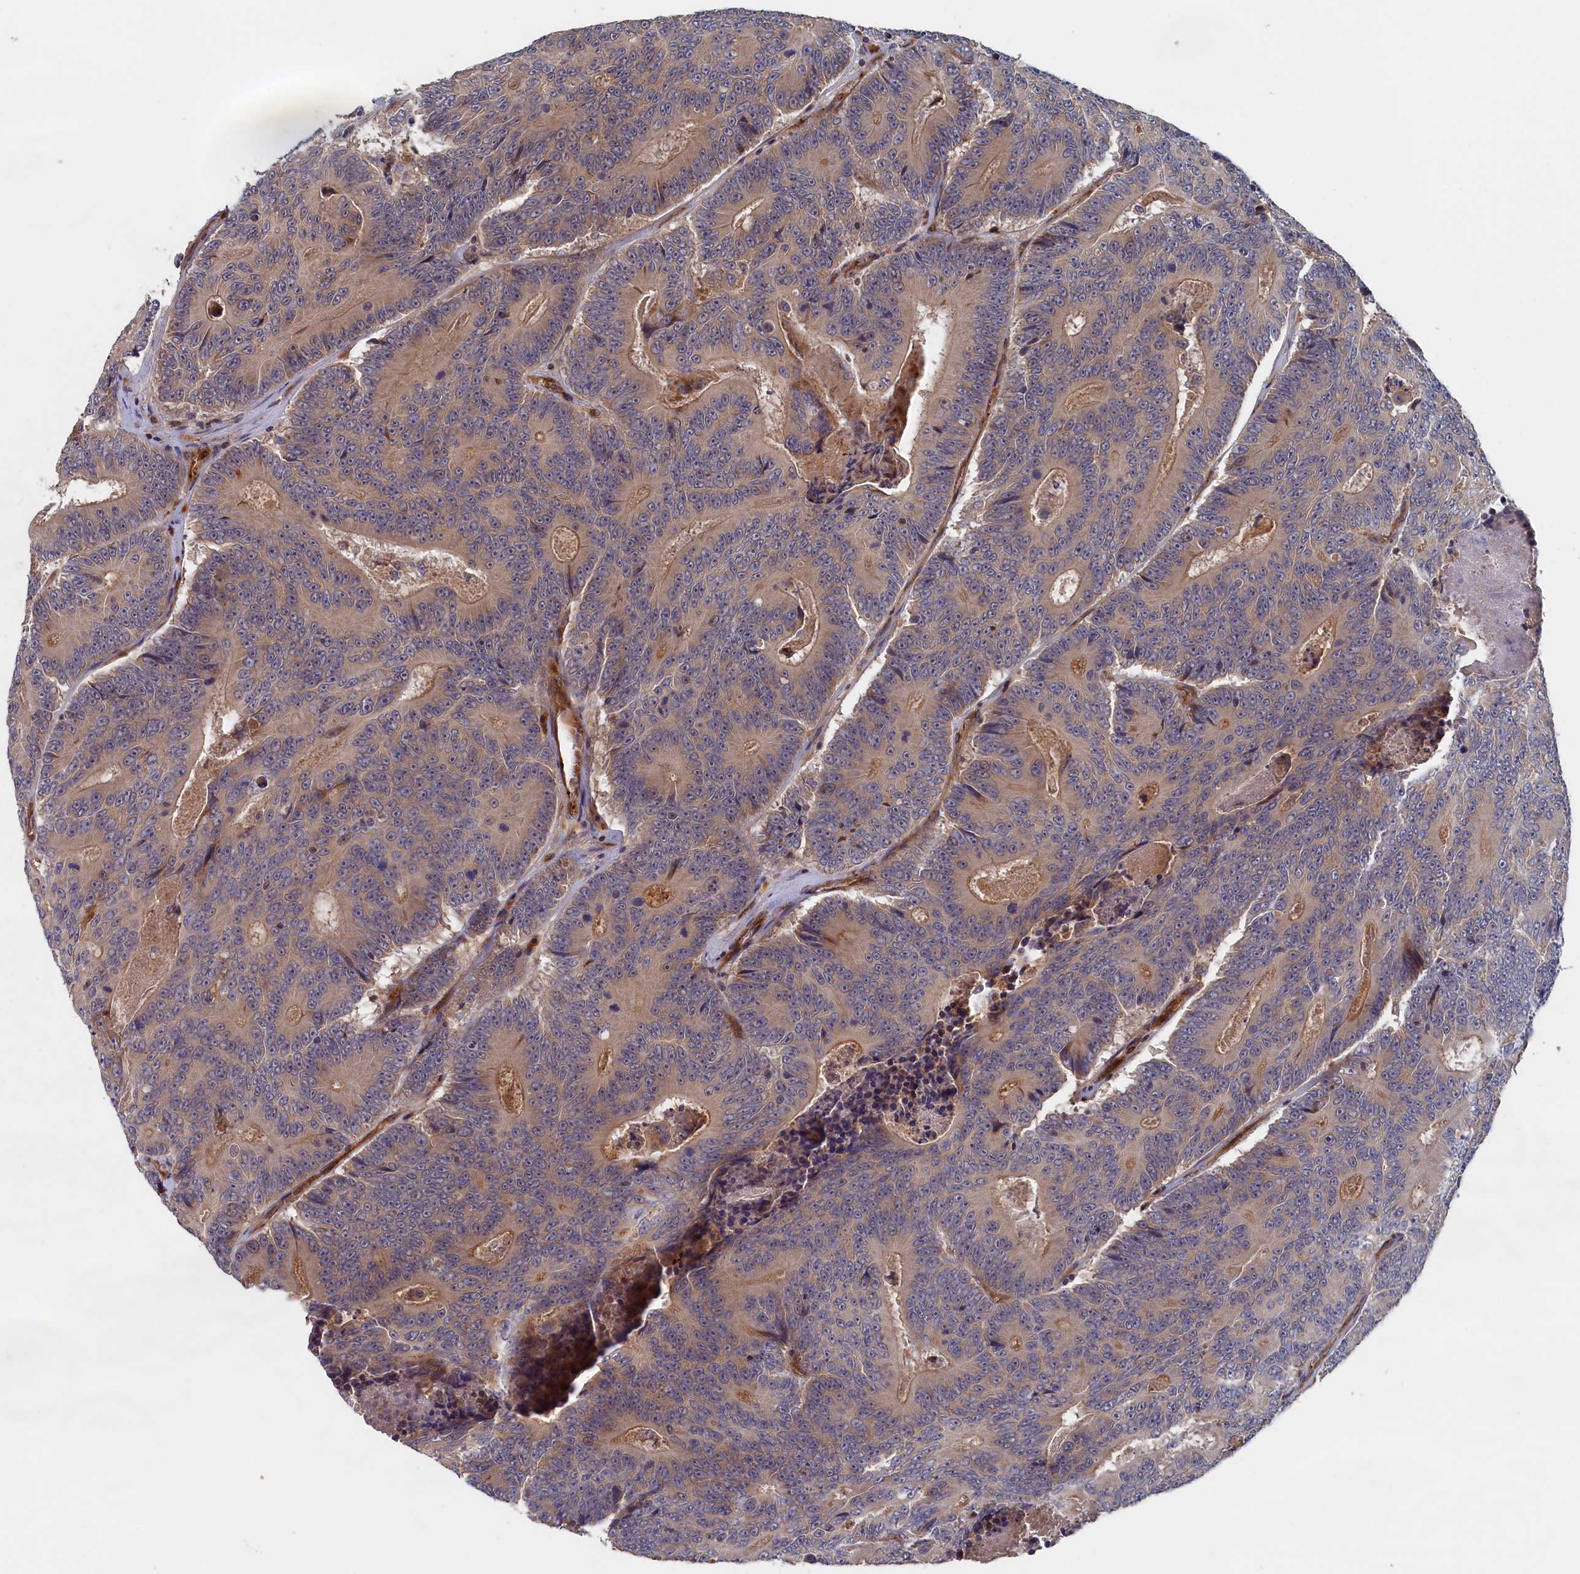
{"staining": {"intensity": "weak", "quantity": ">75%", "location": "cytoplasmic/membranous"}, "tissue": "colorectal cancer", "cell_type": "Tumor cells", "image_type": "cancer", "snomed": [{"axis": "morphology", "description": "Adenocarcinoma, NOS"}, {"axis": "topography", "description": "Colon"}], "caption": "An immunohistochemistry (IHC) photomicrograph of tumor tissue is shown. Protein staining in brown highlights weak cytoplasmic/membranous positivity in colorectal adenocarcinoma within tumor cells.", "gene": "TRAPPC2L", "patient": {"sex": "male", "age": 83}}